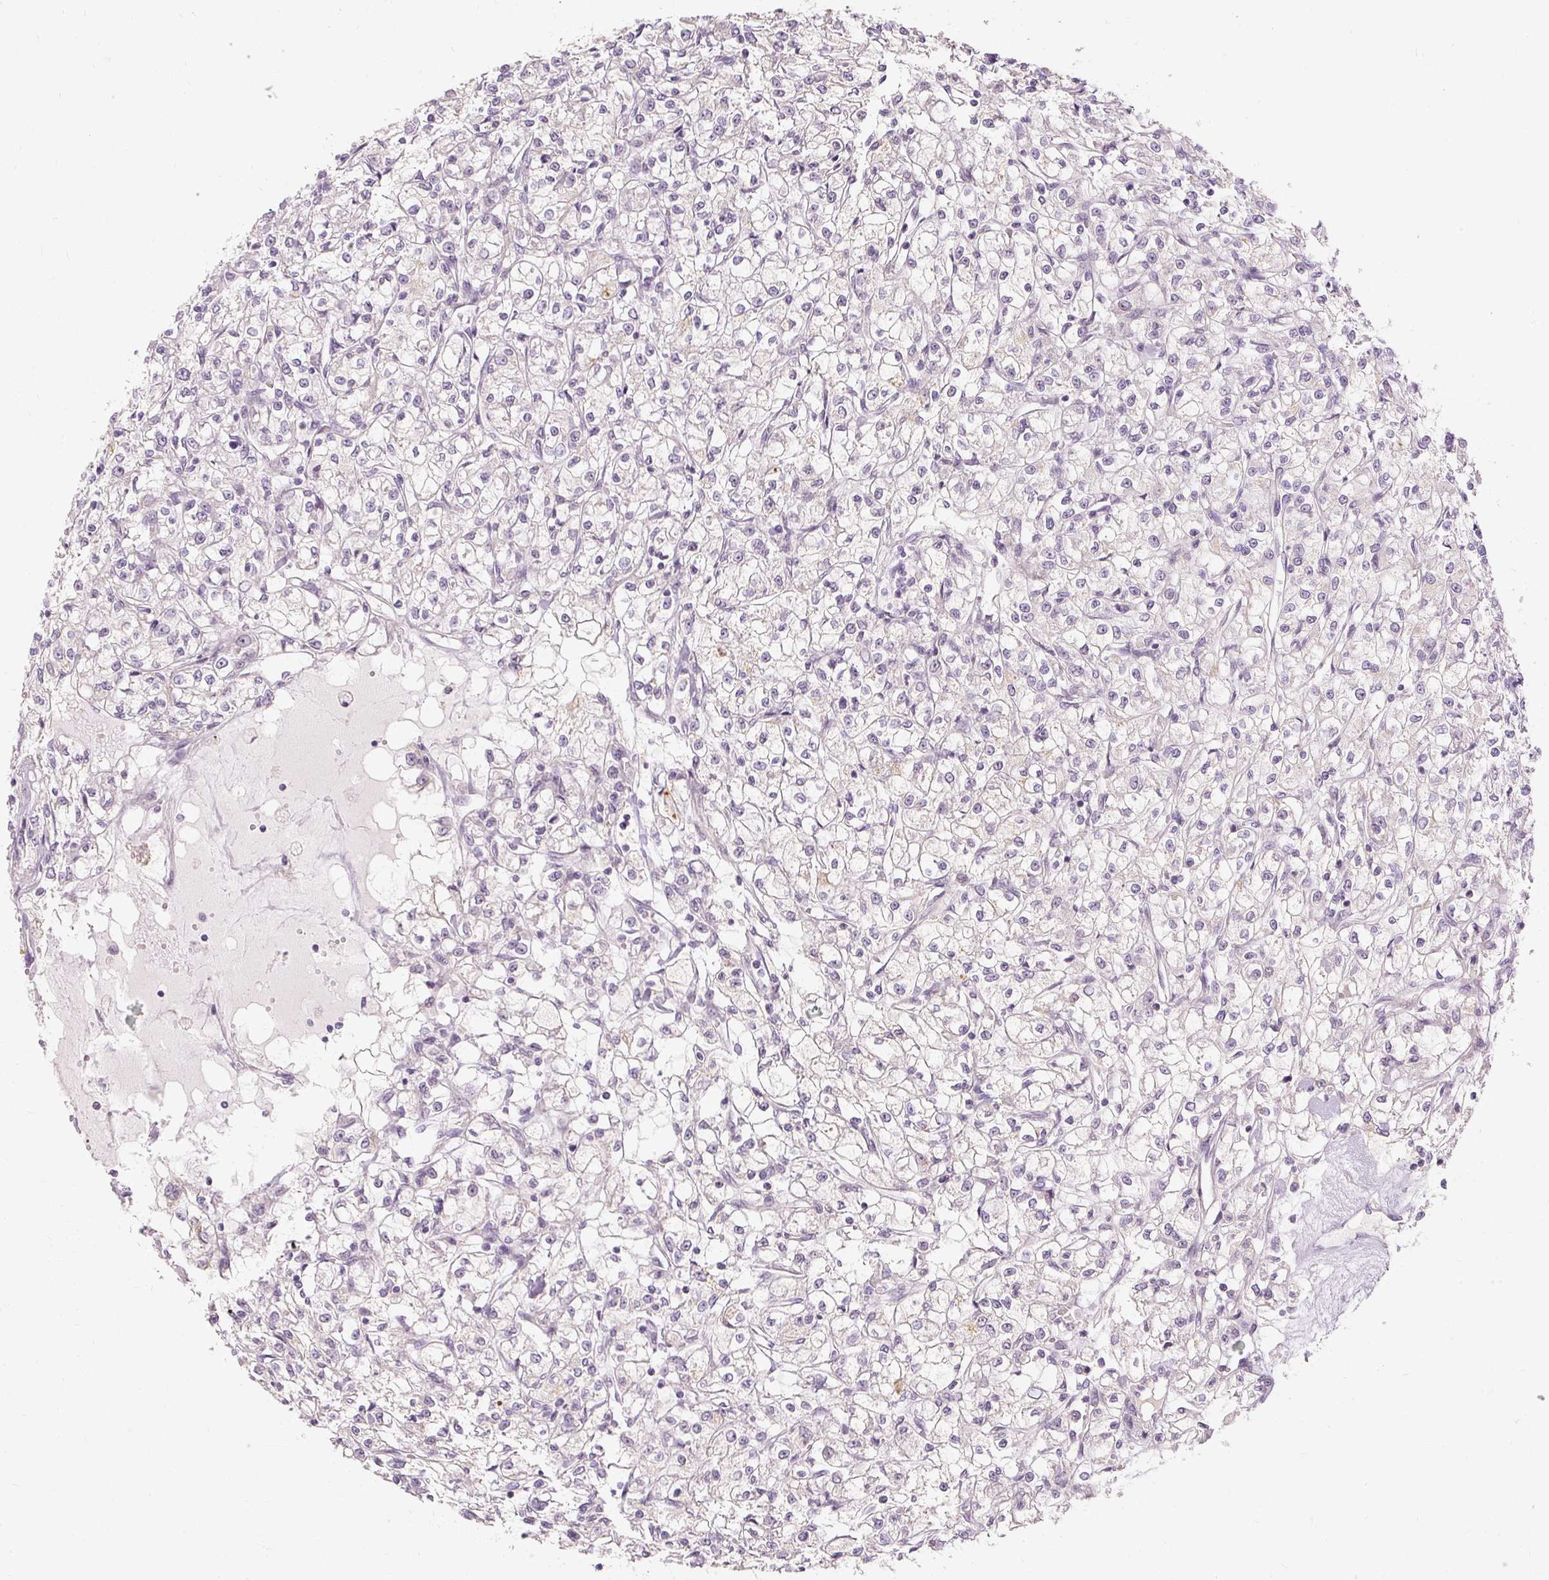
{"staining": {"intensity": "negative", "quantity": "none", "location": "none"}, "tissue": "renal cancer", "cell_type": "Tumor cells", "image_type": "cancer", "snomed": [{"axis": "morphology", "description": "Adenocarcinoma, NOS"}, {"axis": "topography", "description": "Kidney"}], "caption": "Histopathology image shows no protein staining in tumor cells of renal cancer (adenocarcinoma) tissue.", "gene": "CAPN3", "patient": {"sex": "female", "age": 59}}